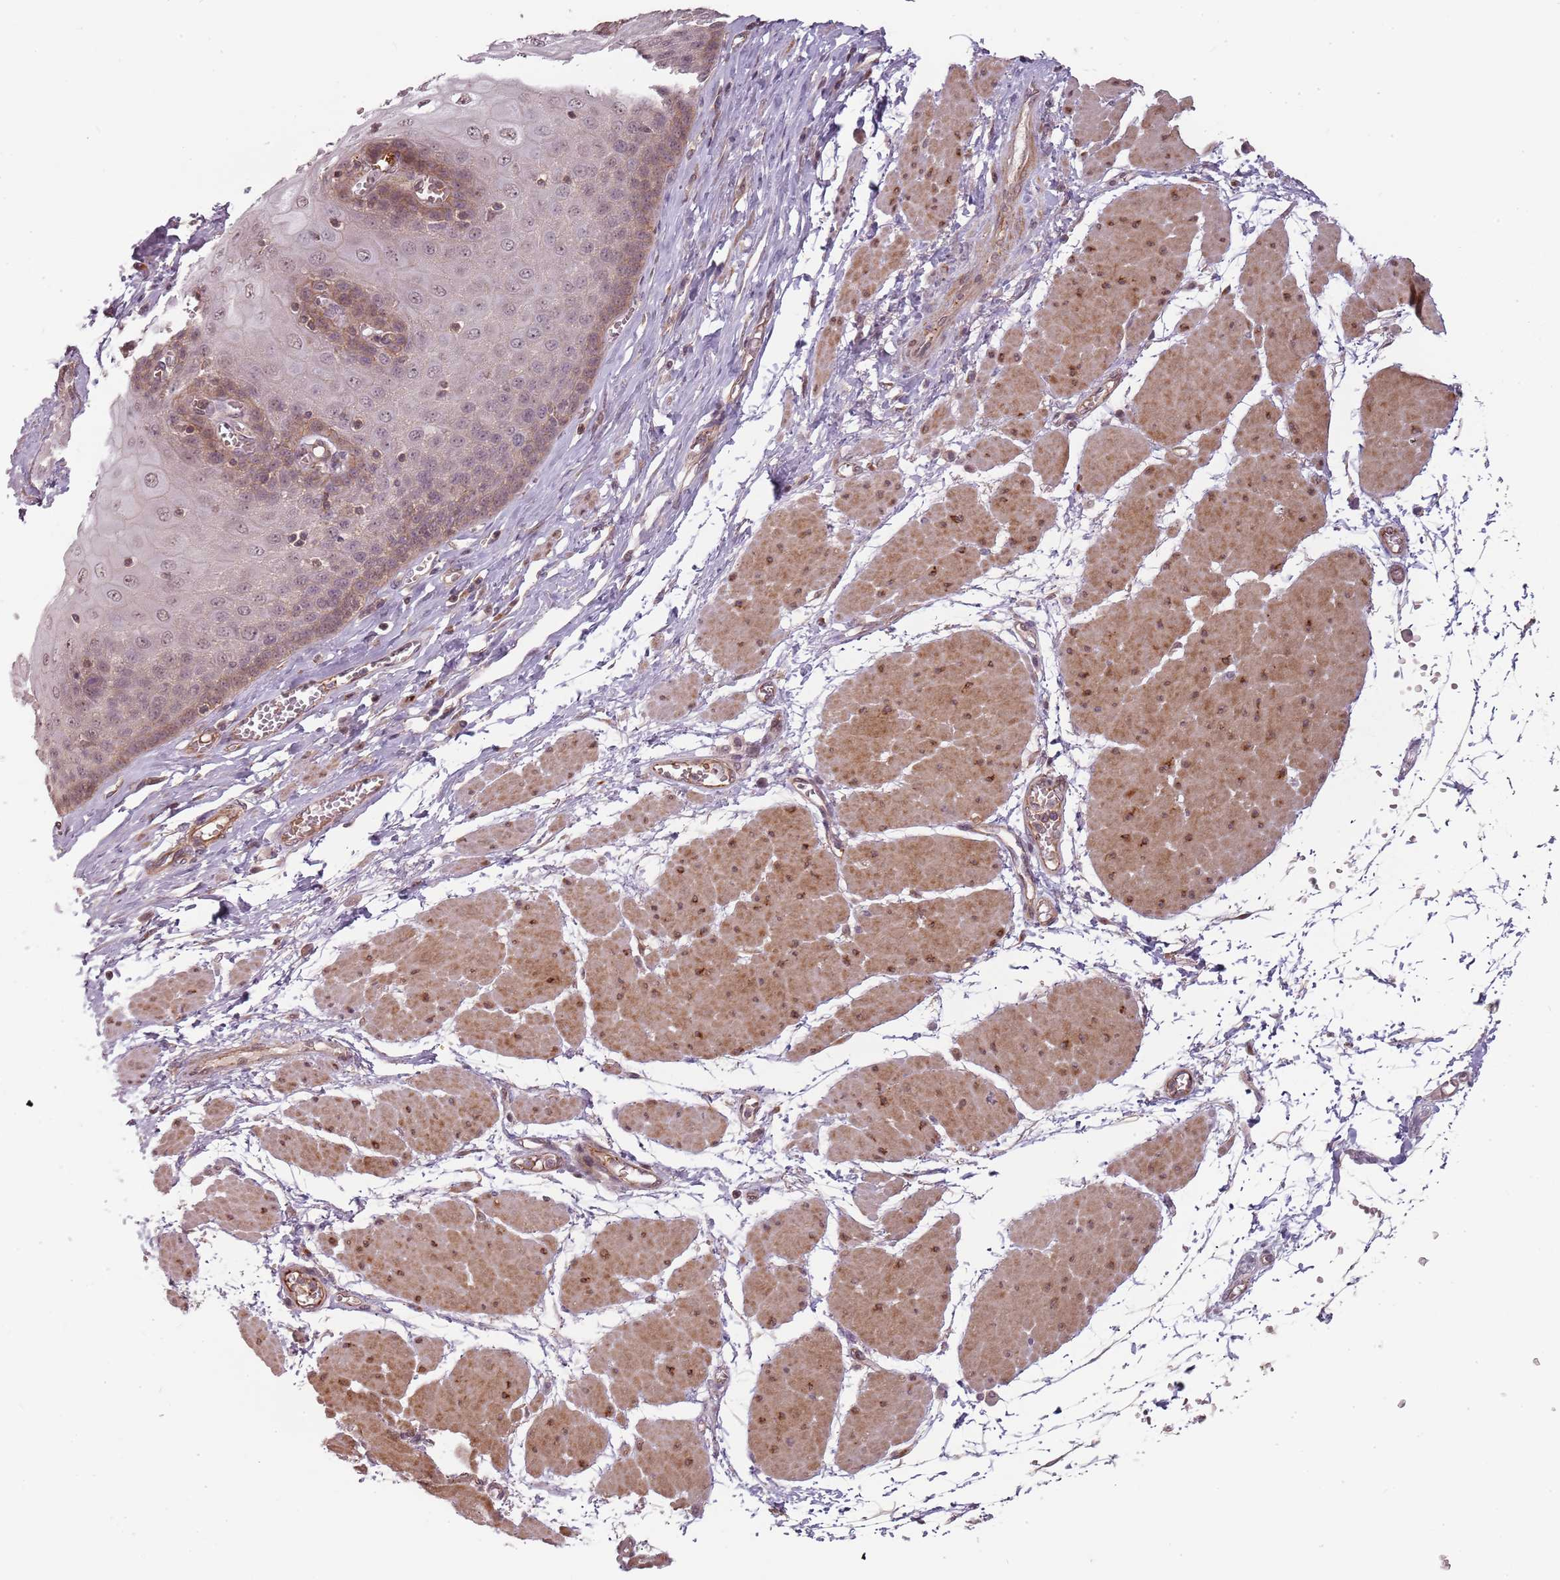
{"staining": {"intensity": "moderate", "quantity": "<25%", "location": "cytoplasmic/membranous,nuclear"}, "tissue": "esophagus", "cell_type": "Squamous epithelial cells", "image_type": "normal", "snomed": [{"axis": "morphology", "description": "Normal tissue, NOS"}, {"axis": "topography", "description": "Esophagus"}], "caption": "Human esophagus stained with a brown dye displays moderate cytoplasmic/membranous,nuclear positive positivity in approximately <25% of squamous epithelial cells.", "gene": "PPP1R14C", "patient": {"sex": "male", "age": 60}}